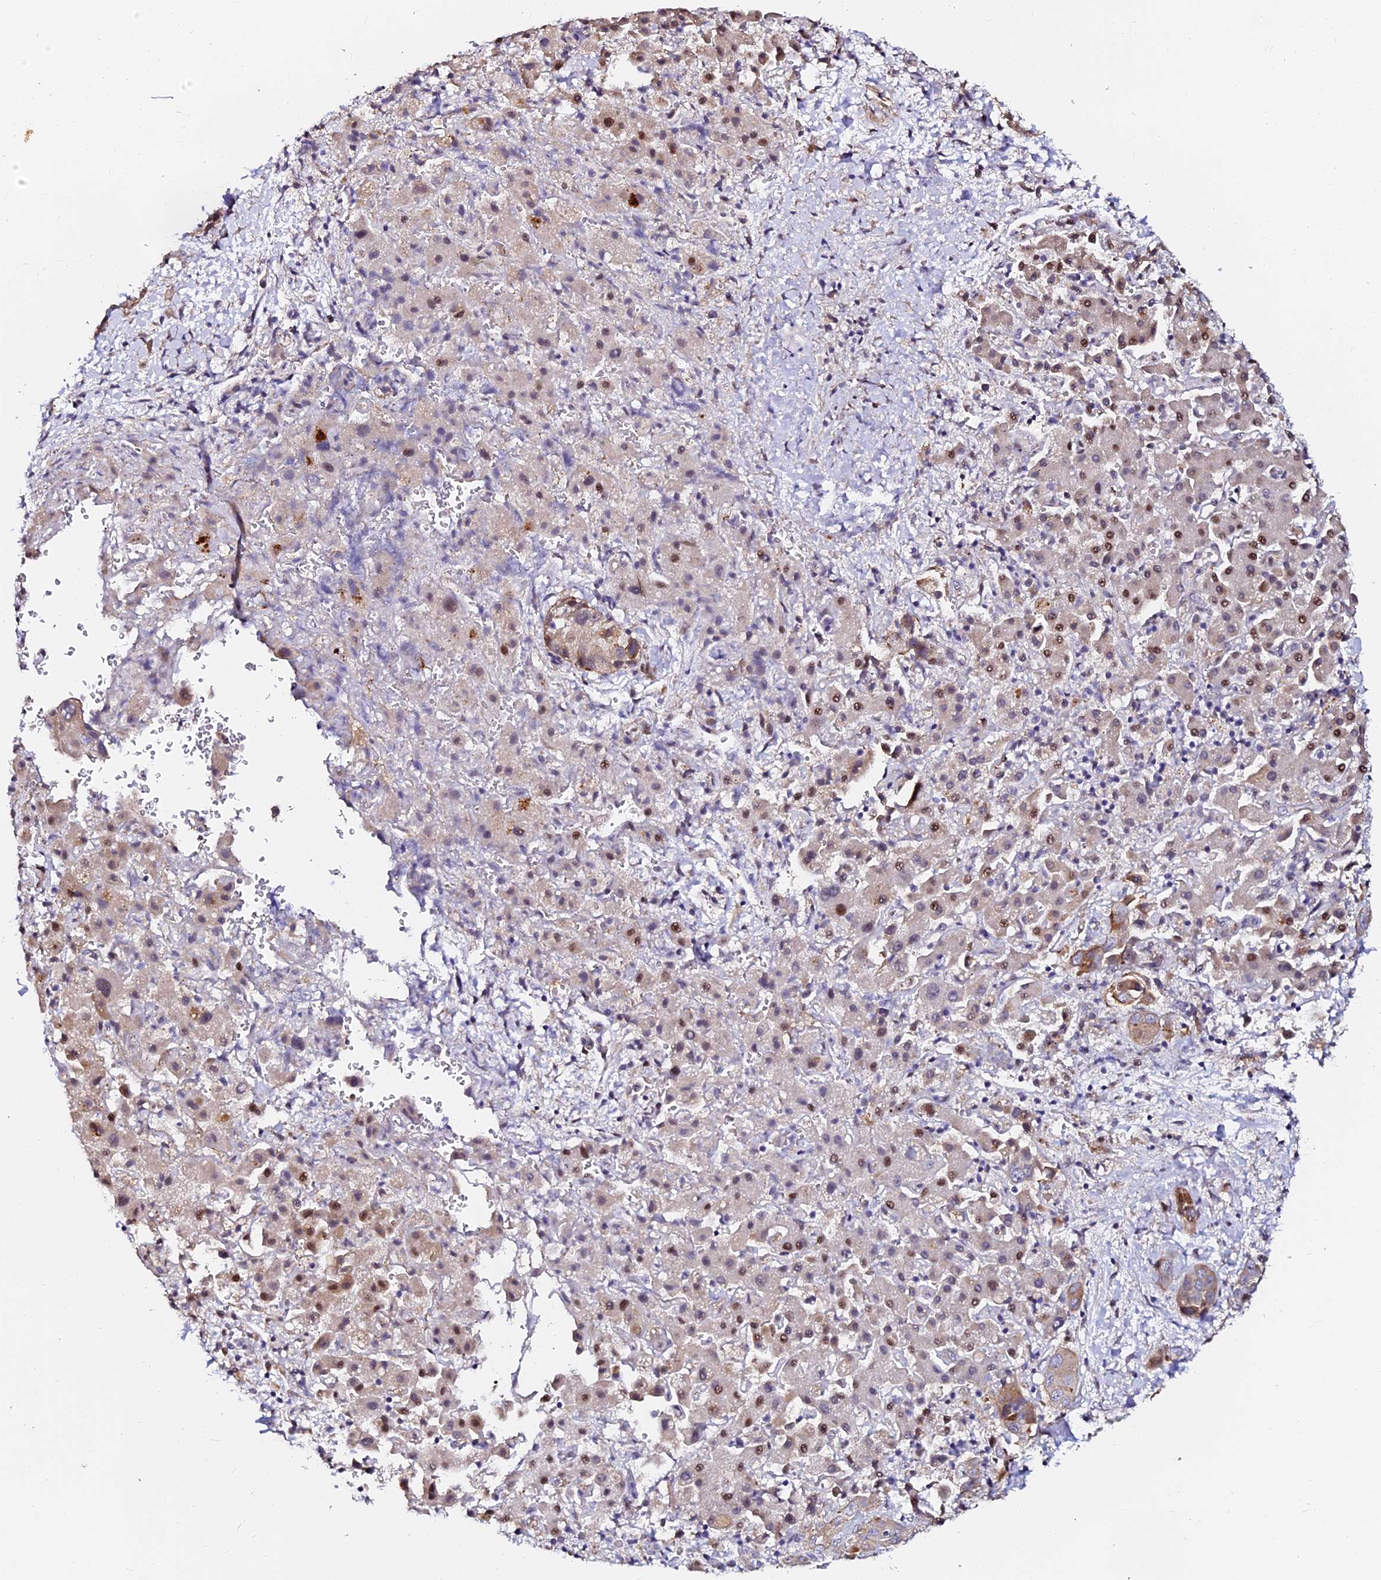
{"staining": {"intensity": "moderate", "quantity": "25%-75%", "location": "nuclear"}, "tissue": "liver cancer", "cell_type": "Tumor cells", "image_type": "cancer", "snomed": [{"axis": "morphology", "description": "Cholangiocarcinoma"}, {"axis": "topography", "description": "Liver"}], "caption": "Moderate nuclear expression for a protein is seen in approximately 25%-75% of tumor cells of cholangiocarcinoma (liver) using IHC.", "gene": "GPN3", "patient": {"sex": "female", "age": 52}}